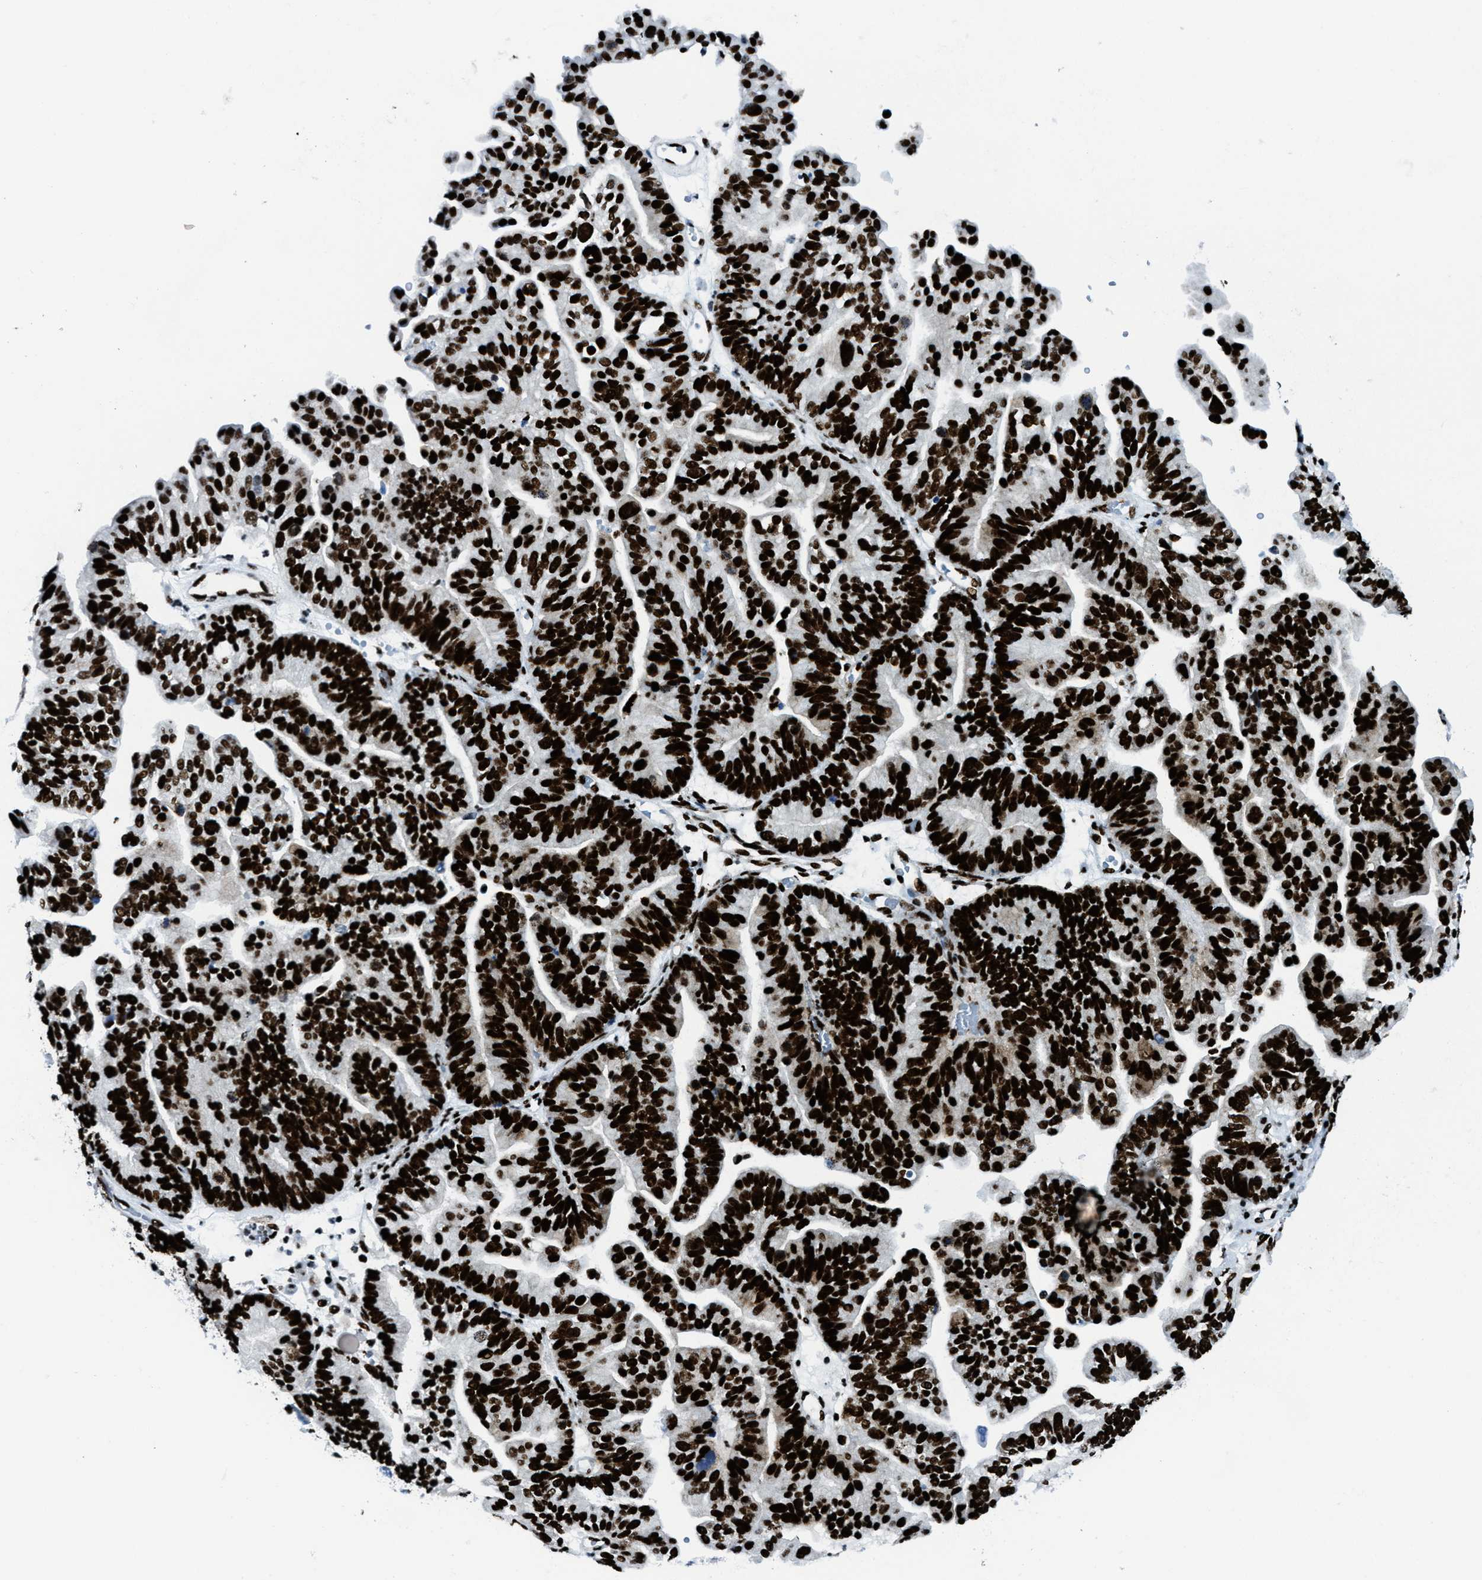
{"staining": {"intensity": "strong", "quantity": ">75%", "location": "nuclear"}, "tissue": "ovarian cancer", "cell_type": "Tumor cells", "image_type": "cancer", "snomed": [{"axis": "morphology", "description": "Cystadenocarcinoma, serous, NOS"}, {"axis": "topography", "description": "Ovary"}], "caption": "A high amount of strong nuclear positivity is identified in about >75% of tumor cells in serous cystadenocarcinoma (ovarian) tissue.", "gene": "NONO", "patient": {"sex": "female", "age": 56}}